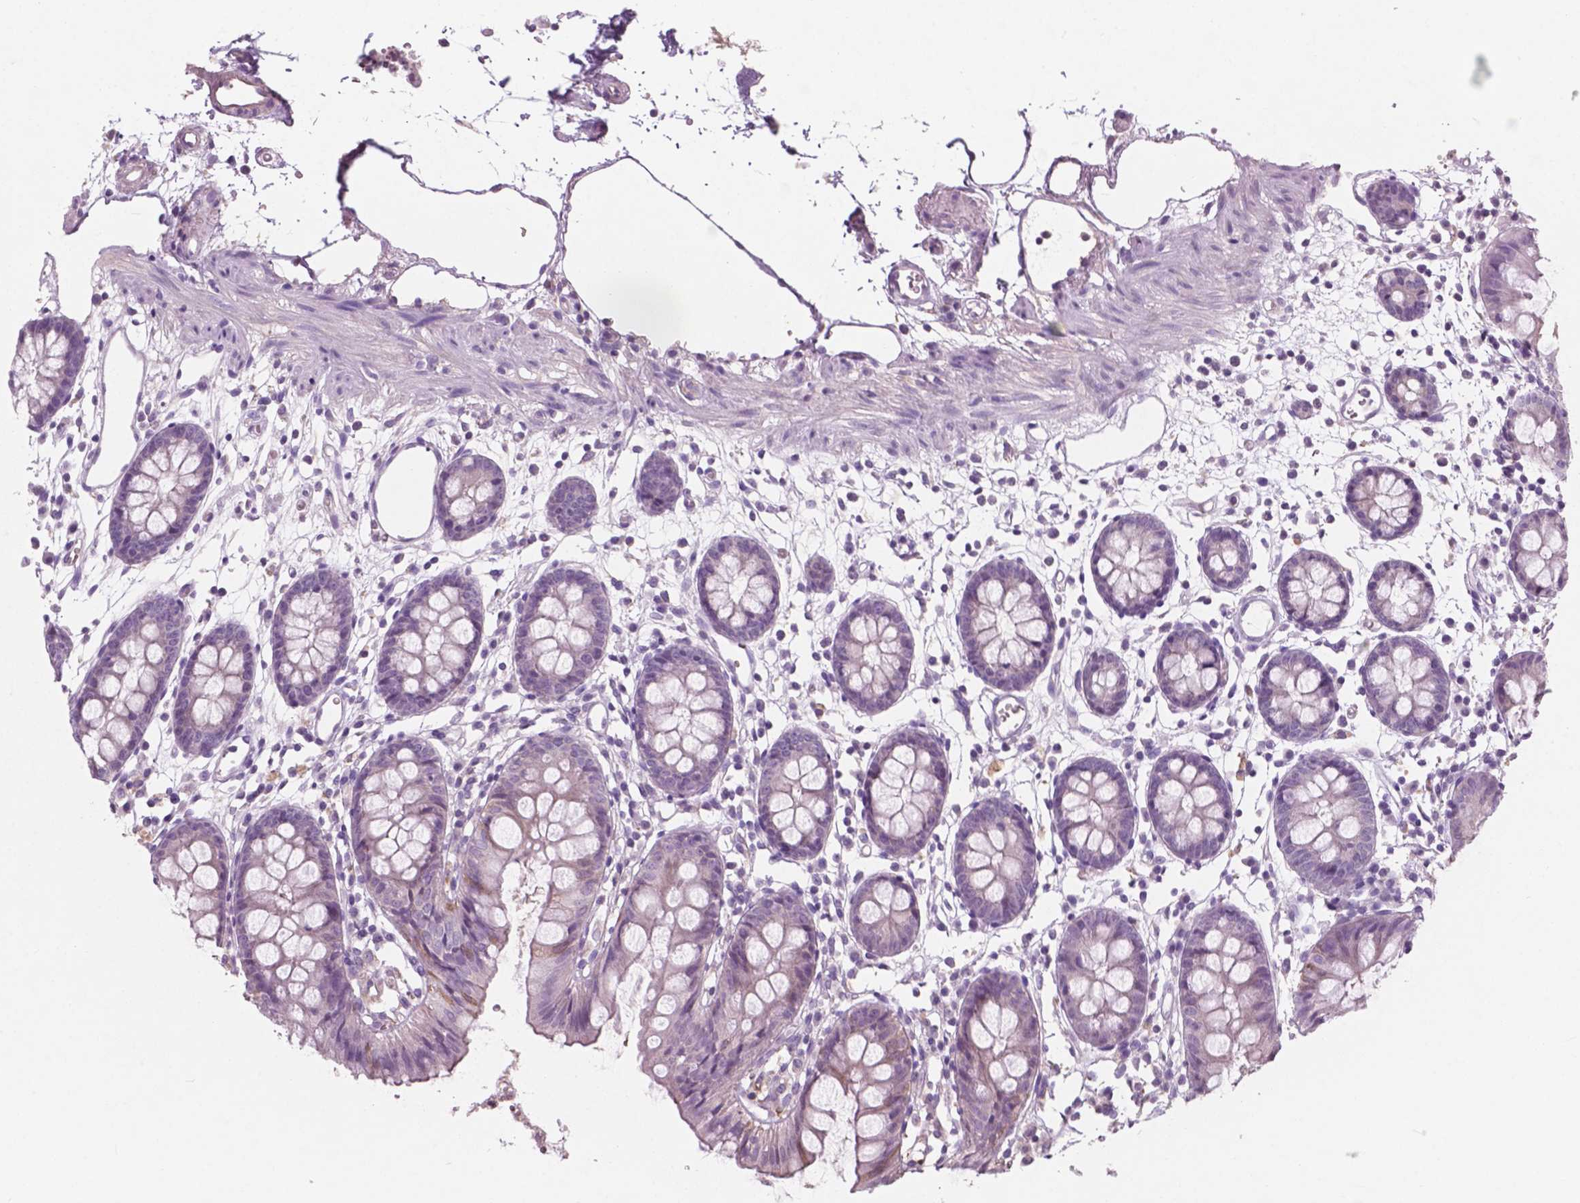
{"staining": {"intensity": "negative", "quantity": "none", "location": "none"}, "tissue": "colon", "cell_type": "Endothelial cells", "image_type": "normal", "snomed": [{"axis": "morphology", "description": "Normal tissue, NOS"}, {"axis": "topography", "description": "Colon"}], "caption": "Immunohistochemistry (IHC) of normal colon demonstrates no staining in endothelial cells.", "gene": "AWAT1", "patient": {"sex": "female", "age": 84}}